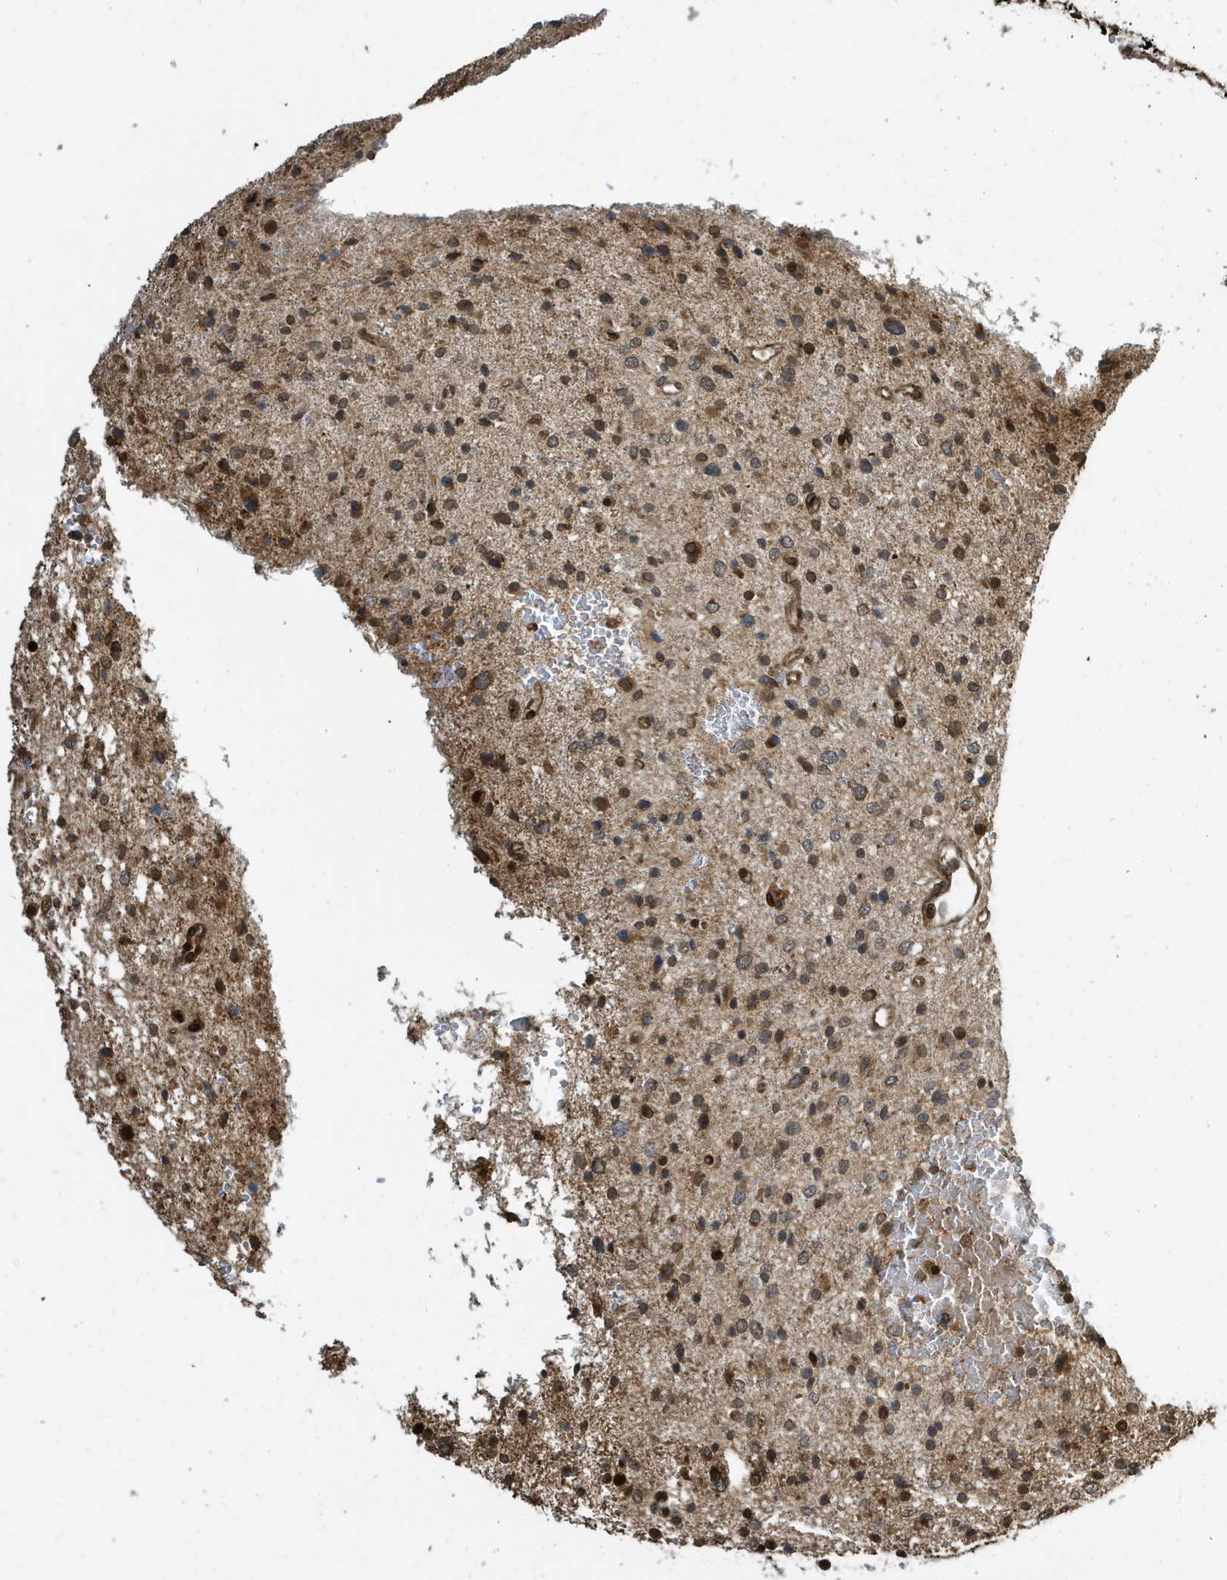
{"staining": {"intensity": "moderate", "quantity": ">75%", "location": "cytoplasmic/membranous"}, "tissue": "glioma", "cell_type": "Tumor cells", "image_type": "cancer", "snomed": [{"axis": "morphology", "description": "Glioma, malignant, Low grade"}, {"axis": "topography", "description": "Brain"}], "caption": "Immunohistochemistry photomicrograph of glioma stained for a protein (brown), which shows medium levels of moderate cytoplasmic/membranous staining in approximately >75% of tumor cells.", "gene": "DUSP18", "patient": {"sex": "female", "age": 37}}